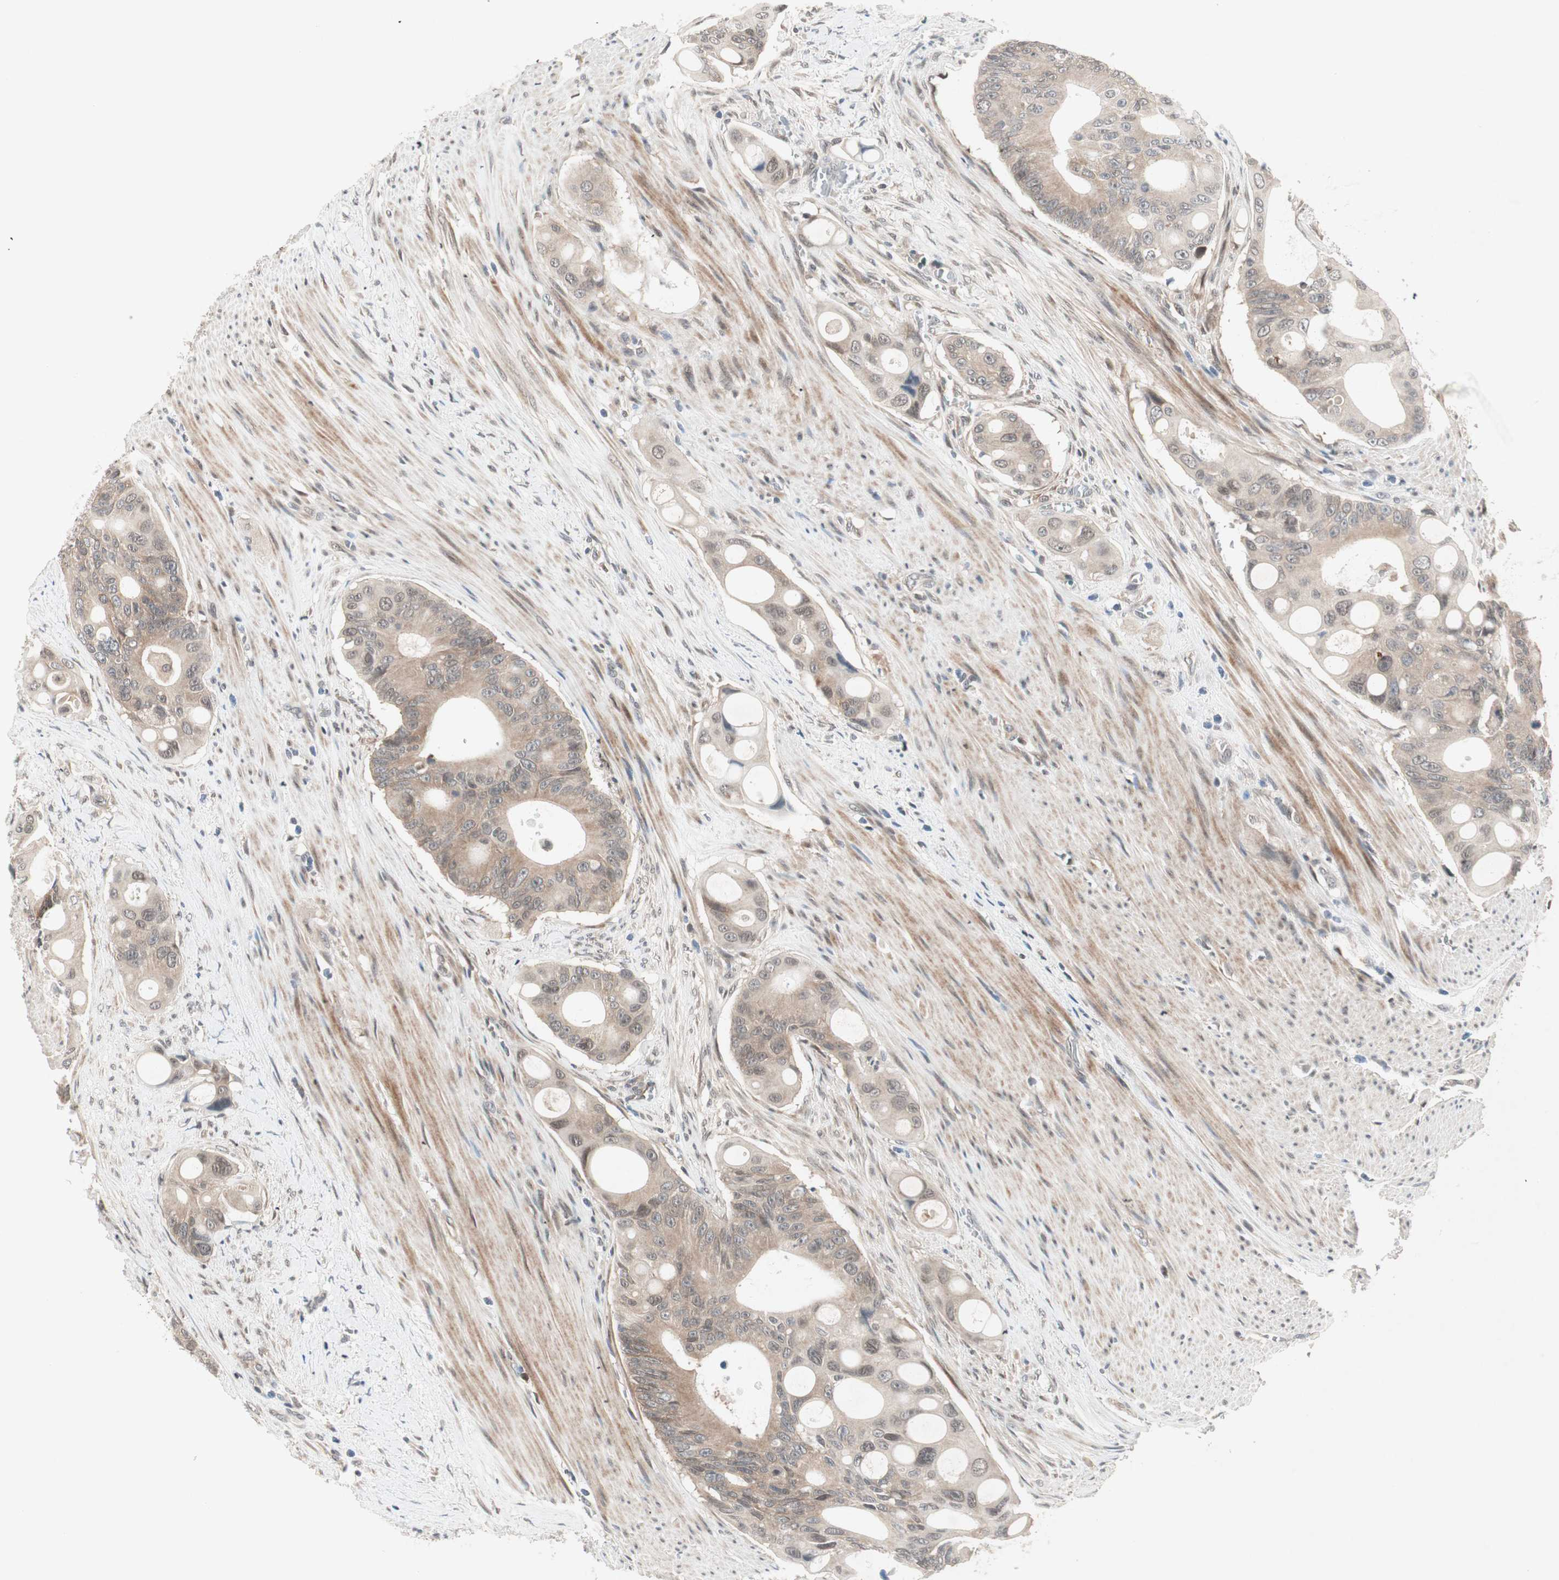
{"staining": {"intensity": "weak", "quantity": ">75%", "location": "cytoplasmic/membranous"}, "tissue": "colorectal cancer", "cell_type": "Tumor cells", "image_type": "cancer", "snomed": [{"axis": "morphology", "description": "Adenocarcinoma, NOS"}, {"axis": "topography", "description": "Colon"}], "caption": "A high-resolution photomicrograph shows IHC staining of colorectal adenocarcinoma, which displays weak cytoplasmic/membranous positivity in approximately >75% of tumor cells. The staining was performed using DAB, with brown indicating positive protein expression. Nuclei are stained blue with hematoxylin.", "gene": "PGBD1", "patient": {"sex": "female", "age": 57}}